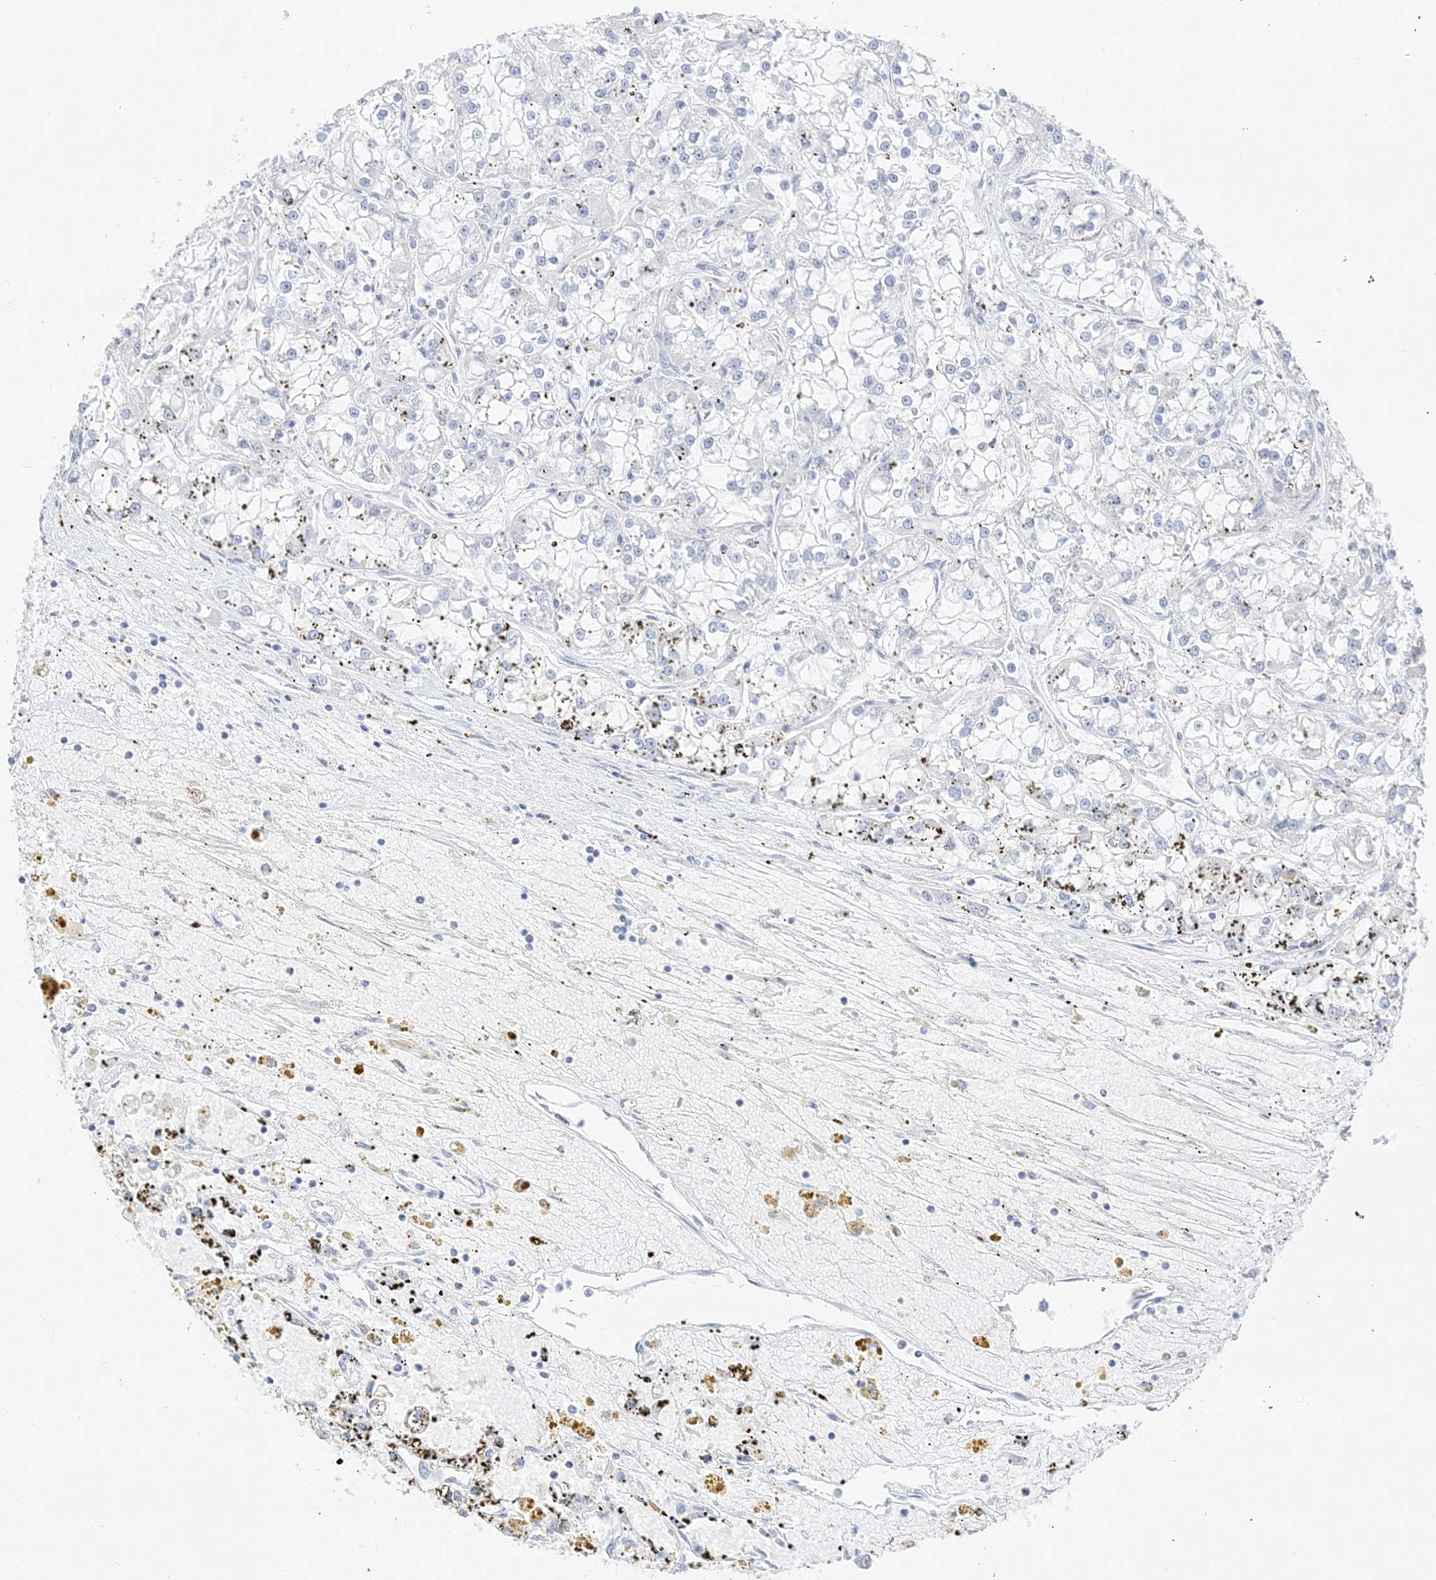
{"staining": {"intensity": "negative", "quantity": "none", "location": "none"}, "tissue": "renal cancer", "cell_type": "Tumor cells", "image_type": "cancer", "snomed": [{"axis": "morphology", "description": "Adenocarcinoma, NOS"}, {"axis": "topography", "description": "Kidney"}], "caption": "There is no significant expression in tumor cells of adenocarcinoma (renal).", "gene": "MUC17", "patient": {"sex": "female", "age": 52}}